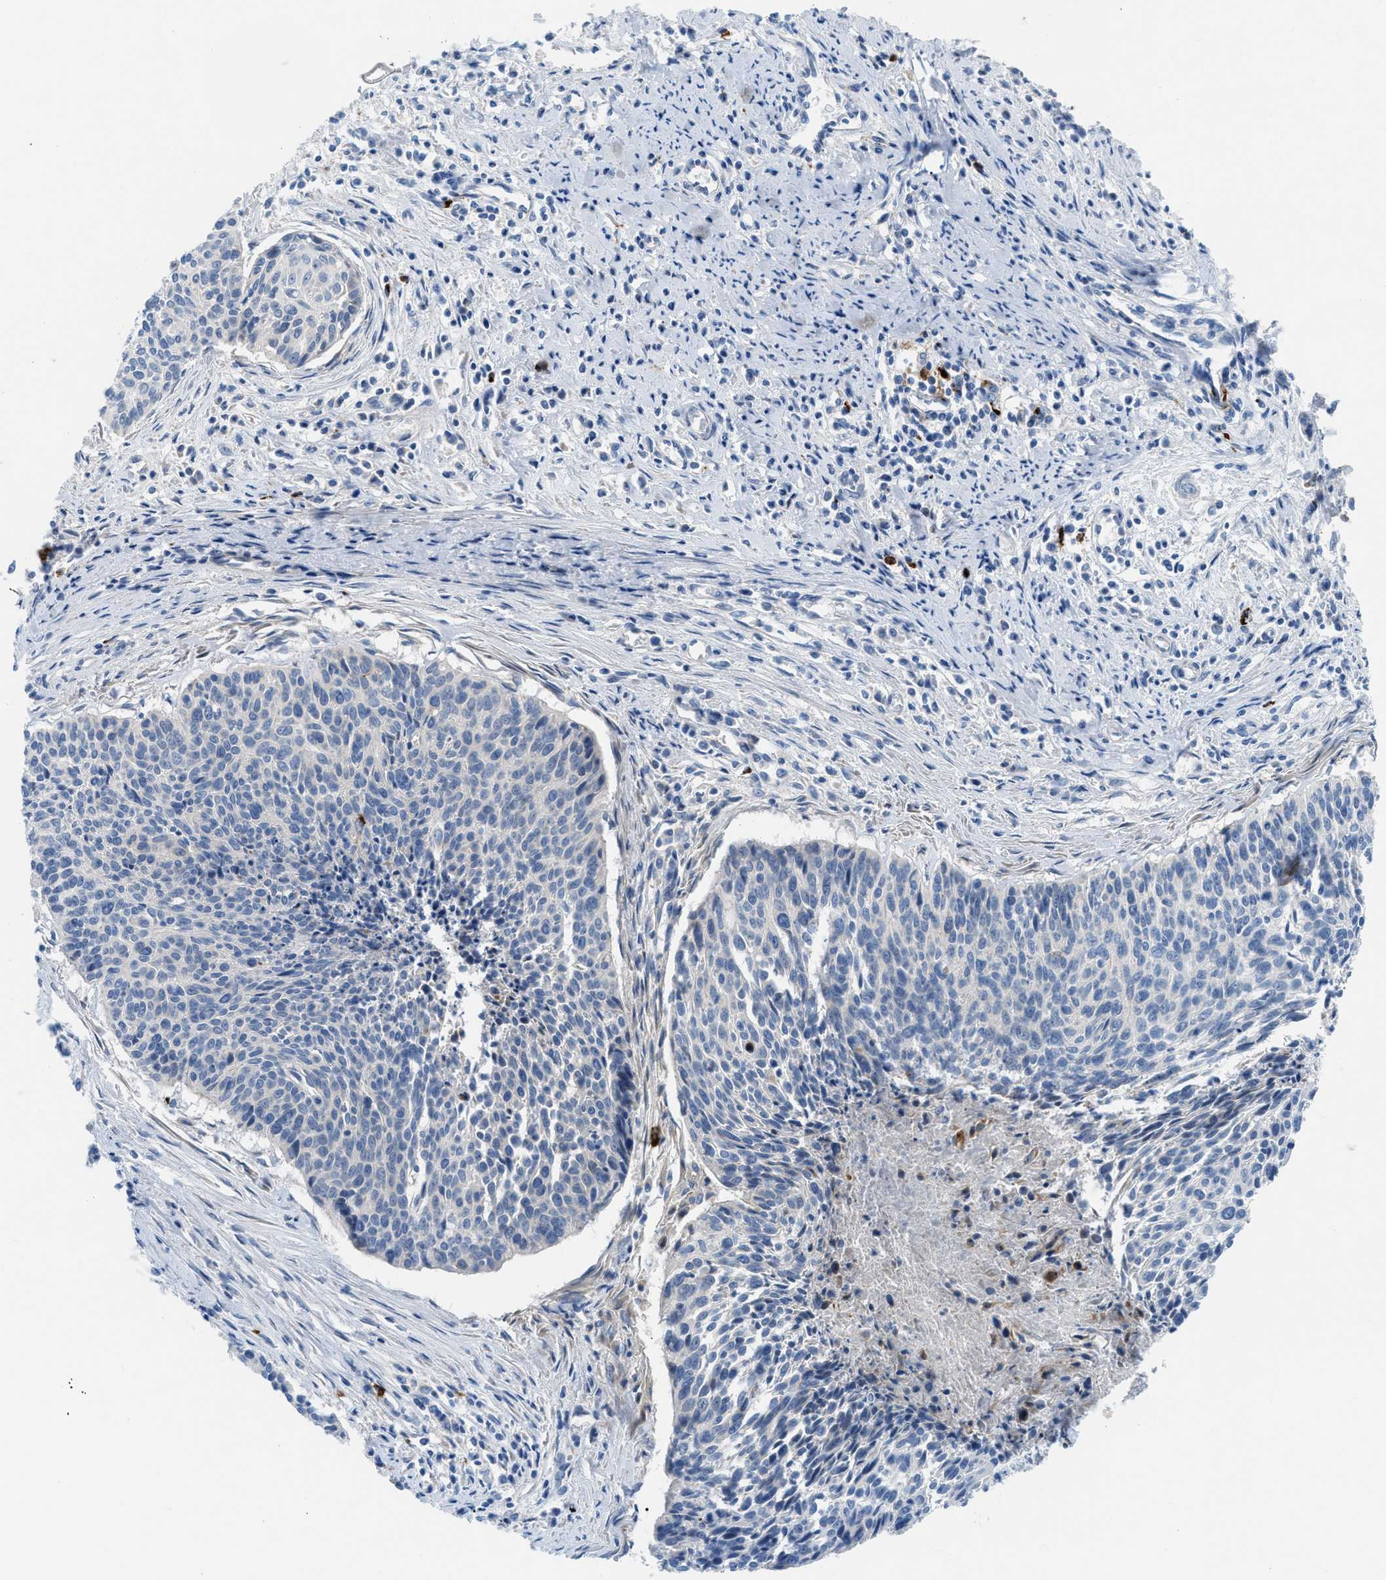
{"staining": {"intensity": "negative", "quantity": "none", "location": "none"}, "tissue": "cervical cancer", "cell_type": "Tumor cells", "image_type": "cancer", "snomed": [{"axis": "morphology", "description": "Squamous cell carcinoma, NOS"}, {"axis": "topography", "description": "Cervix"}], "caption": "Immunohistochemistry histopathology image of squamous cell carcinoma (cervical) stained for a protein (brown), which exhibits no expression in tumor cells.", "gene": "TPH1", "patient": {"sex": "female", "age": 55}}